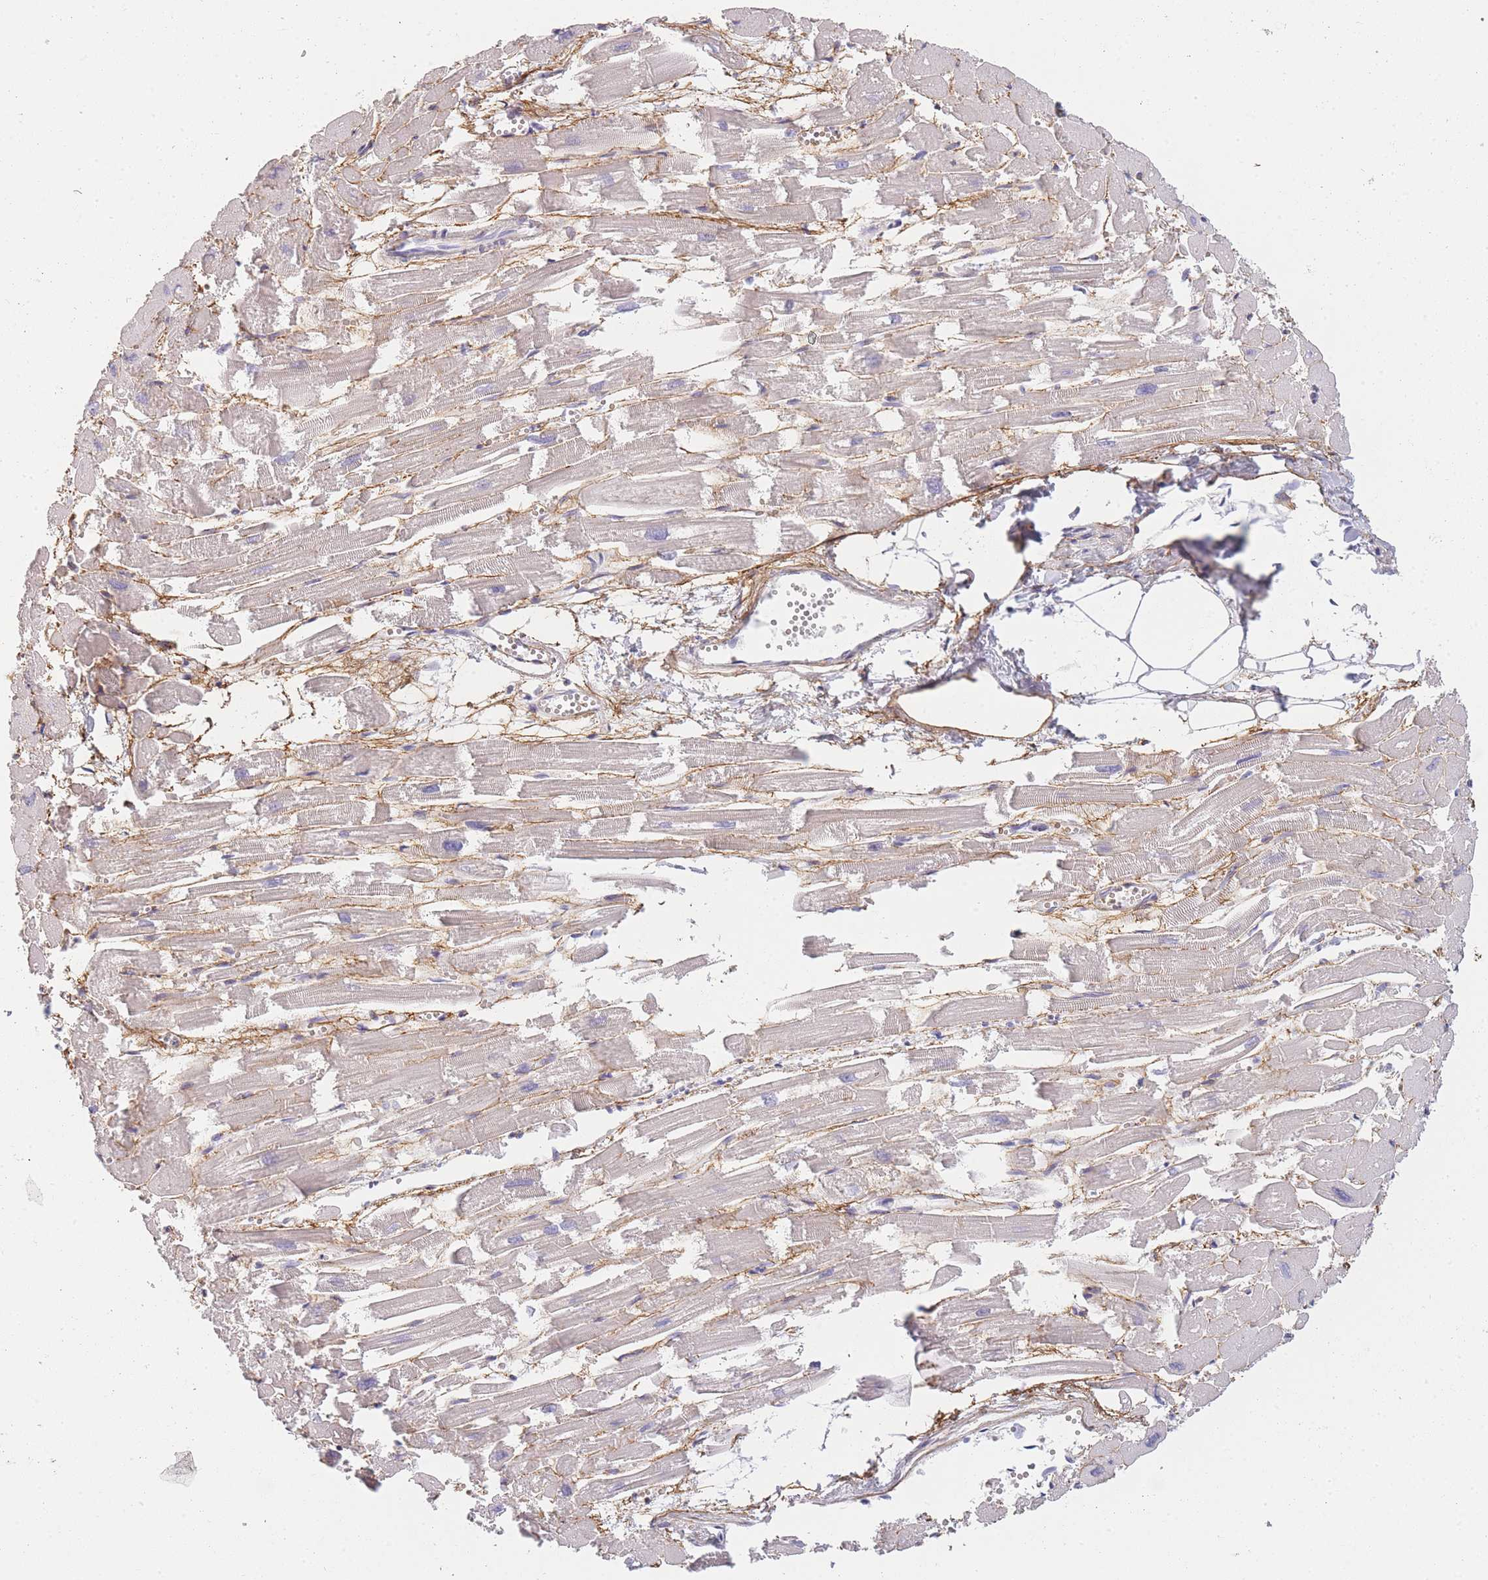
{"staining": {"intensity": "negative", "quantity": "none", "location": "none"}, "tissue": "heart muscle", "cell_type": "Cardiomyocytes", "image_type": "normal", "snomed": [{"axis": "morphology", "description": "Normal tissue, NOS"}, {"axis": "topography", "description": "Heart"}], "caption": "Image shows no significant protein expression in cardiomyocytes of normal heart muscle.", "gene": "AP3M1", "patient": {"sex": "male", "age": 54}}